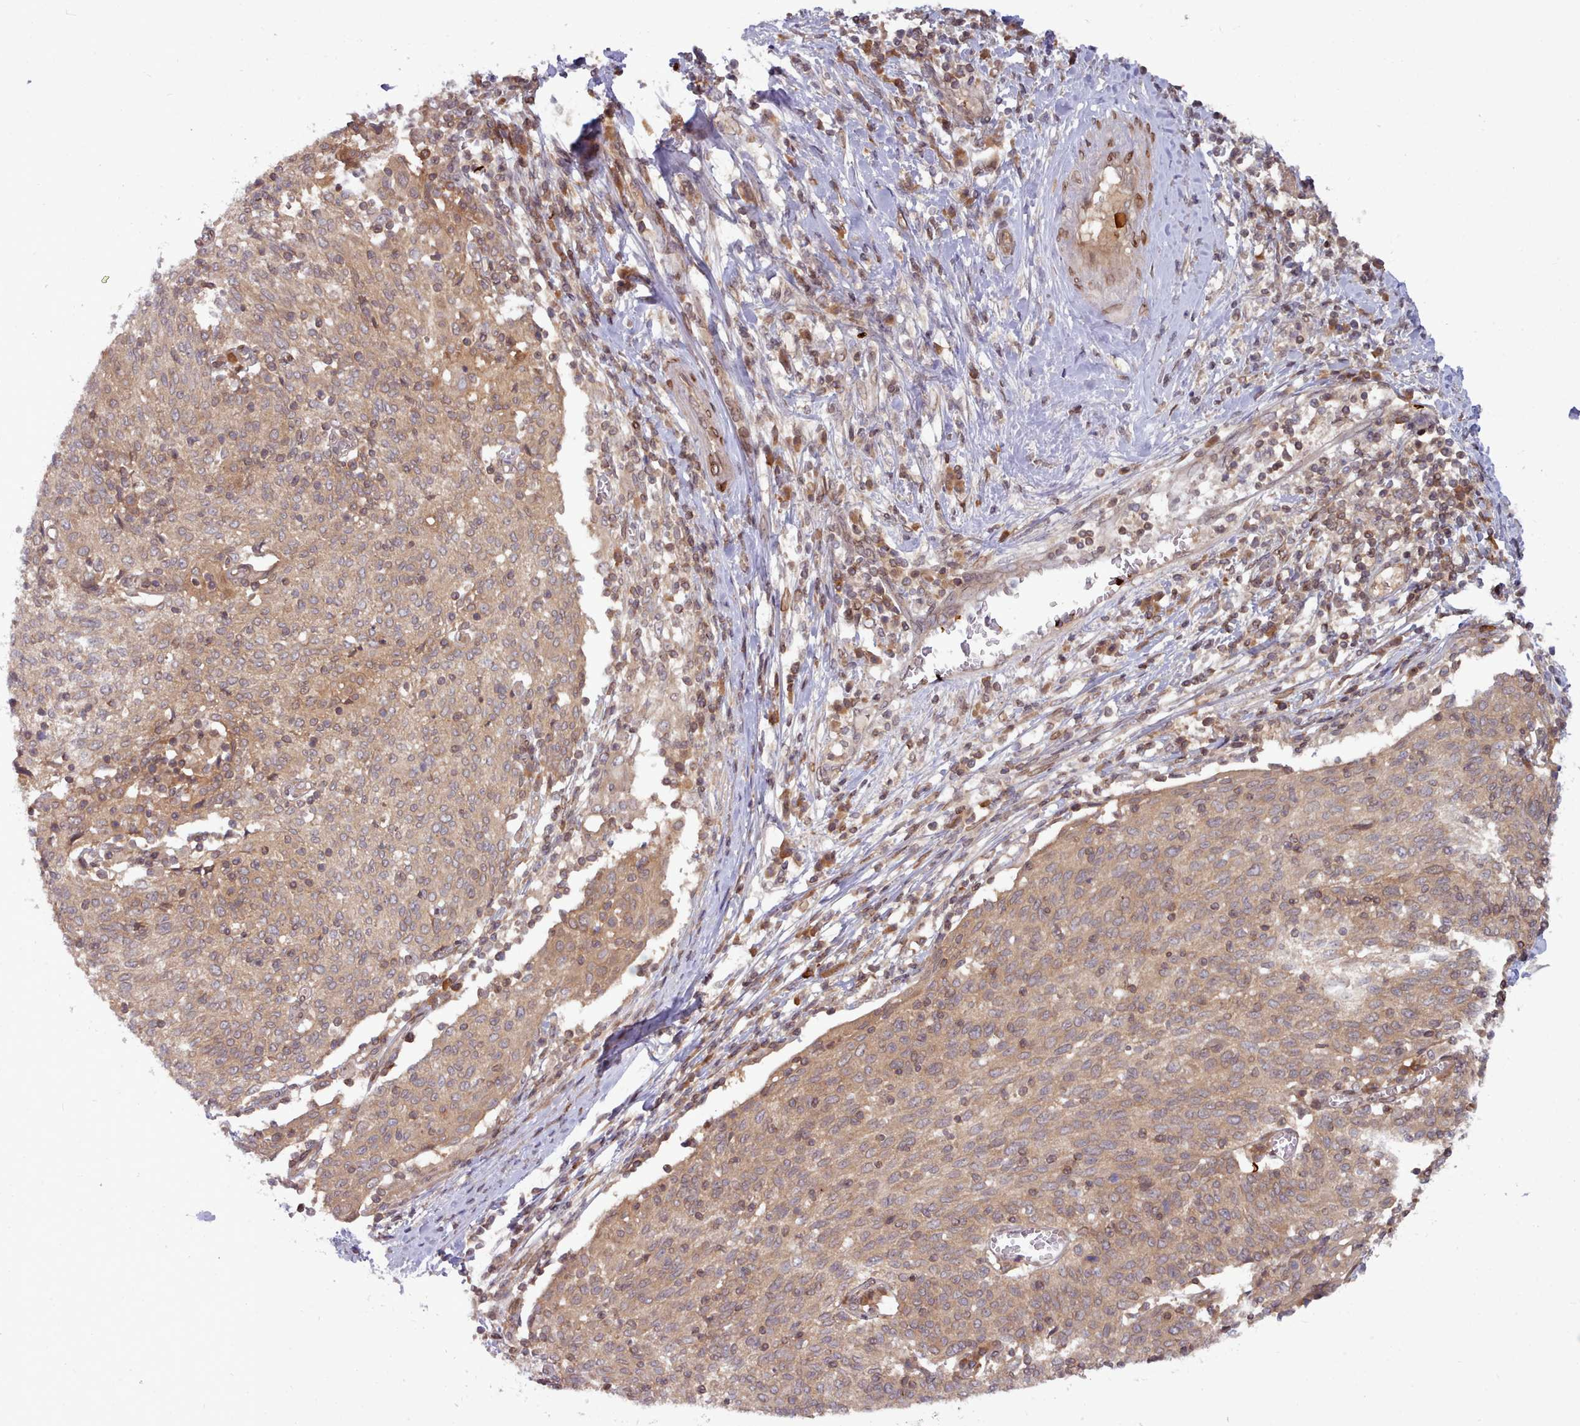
{"staining": {"intensity": "weak", "quantity": ">75%", "location": "cytoplasmic/membranous,nuclear"}, "tissue": "cervical cancer", "cell_type": "Tumor cells", "image_type": "cancer", "snomed": [{"axis": "morphology", "description": "Squamous cell carcinoma, NOS"}, {"axis": "topography", "description": "Cervix"}], "caption": "There is low levels of weak cytoplasmic/membranous and nuclear positivity in tumor cells of cervical cancer, as demonstrated by immunohistochemical staining (brown color).", "gene": "UBE2G1", "patient": {"sex": "female", "age": 52}}